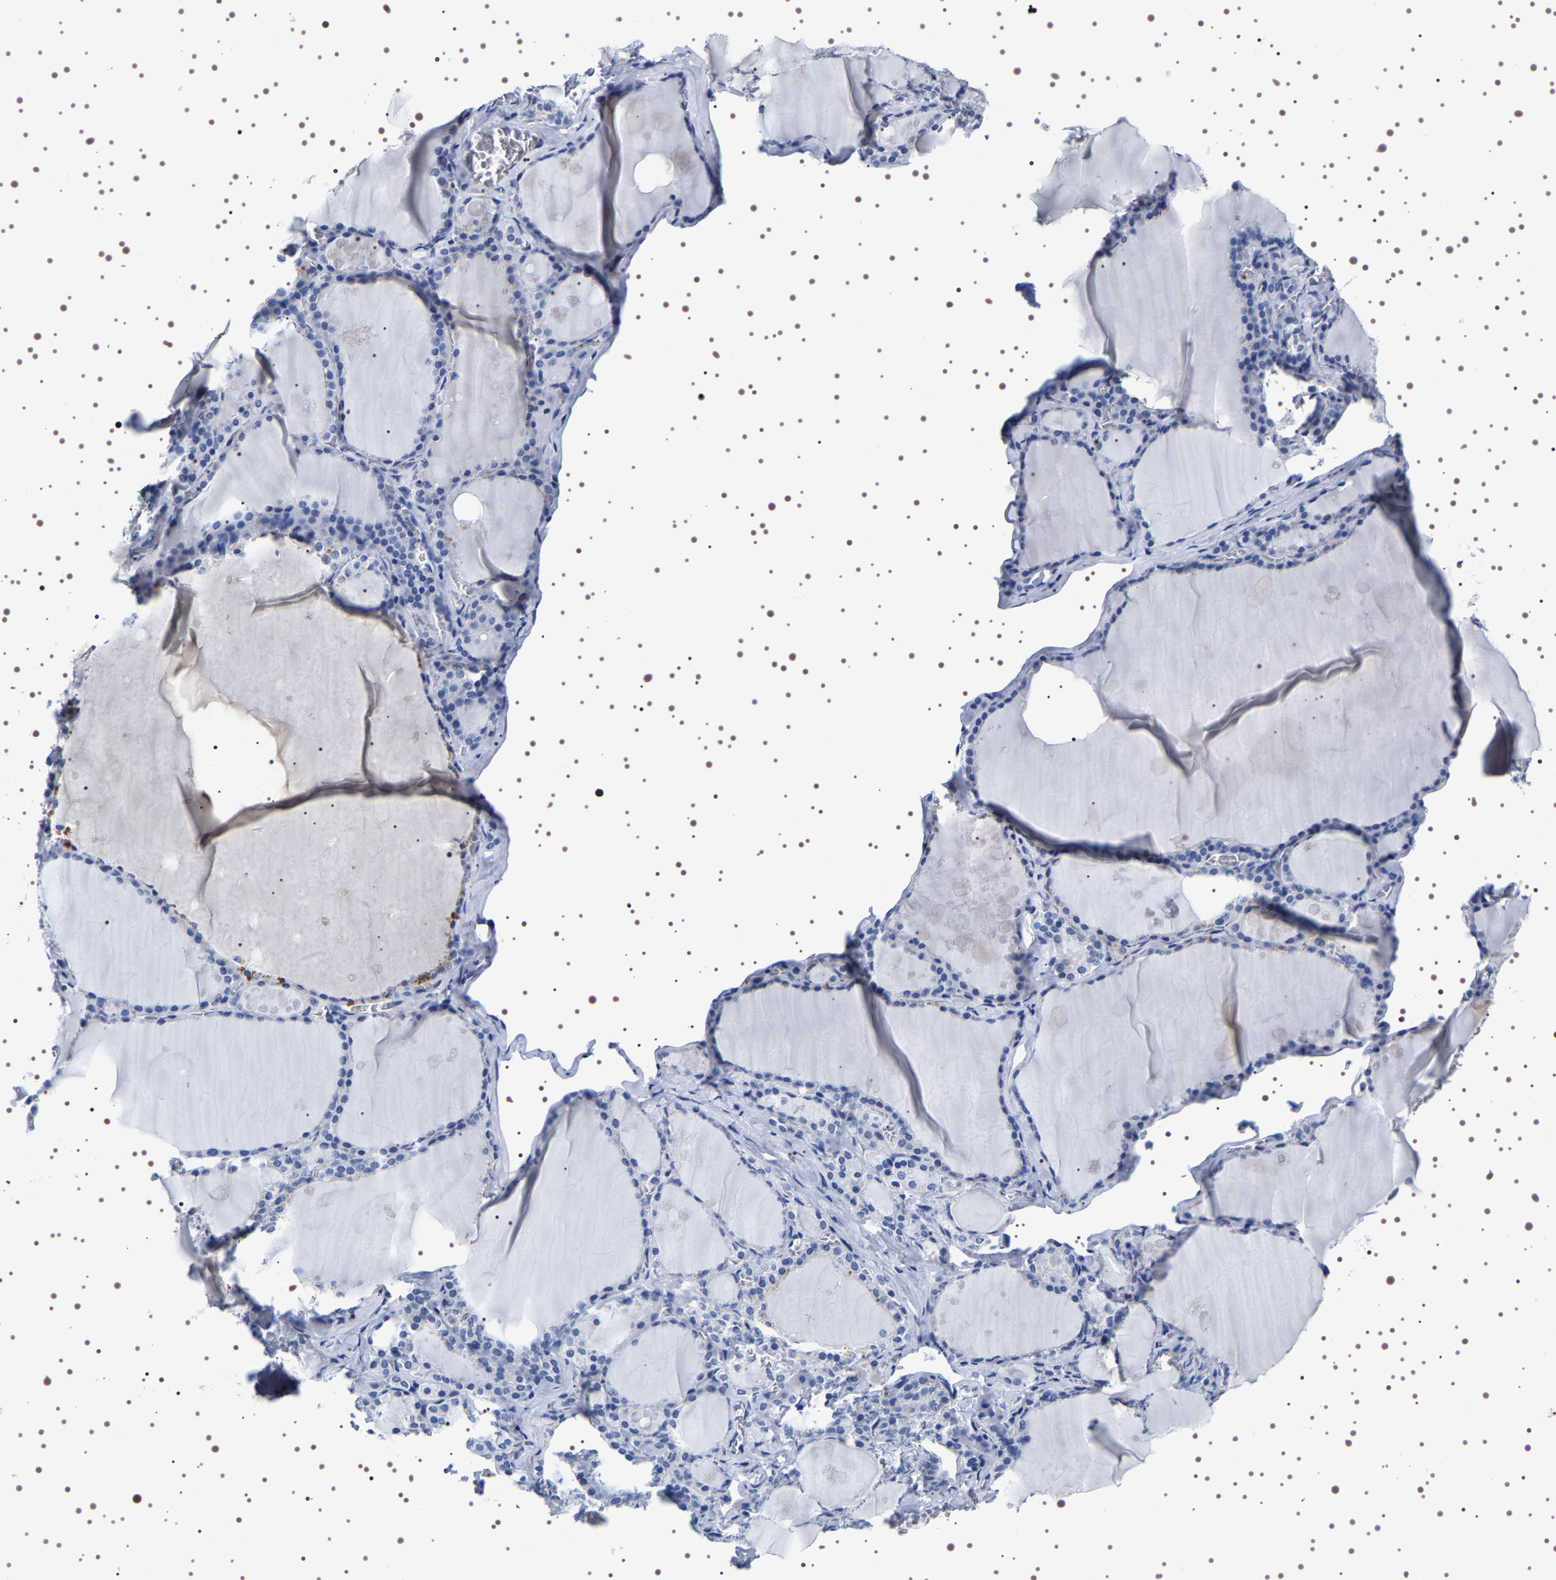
{"staining": {"intensity": "negative", "quantity": "none", "location": "none"}, "tissue": "thyroid gland", "cell_type": "Glandular cells", "image_type": "normal", "snomed": [{"axis": "morphology", "description": "Normal tissue, NOS"}, {"axis": "topography", "description": "Thyroid gland"}], "caption": "IHC histopathology image of normal human thyroid gland stained for a protein (brown), which reveals no expression in glandular cells. Brightfield microscopy of immunohistochemistry stained with DAB (3,3'-diaminobenzidine) (brown) and hematoxylin (blue), captured at high magnification.", "gene": "UBQLN3", "patient": {"sex": "male", "age": 56}}